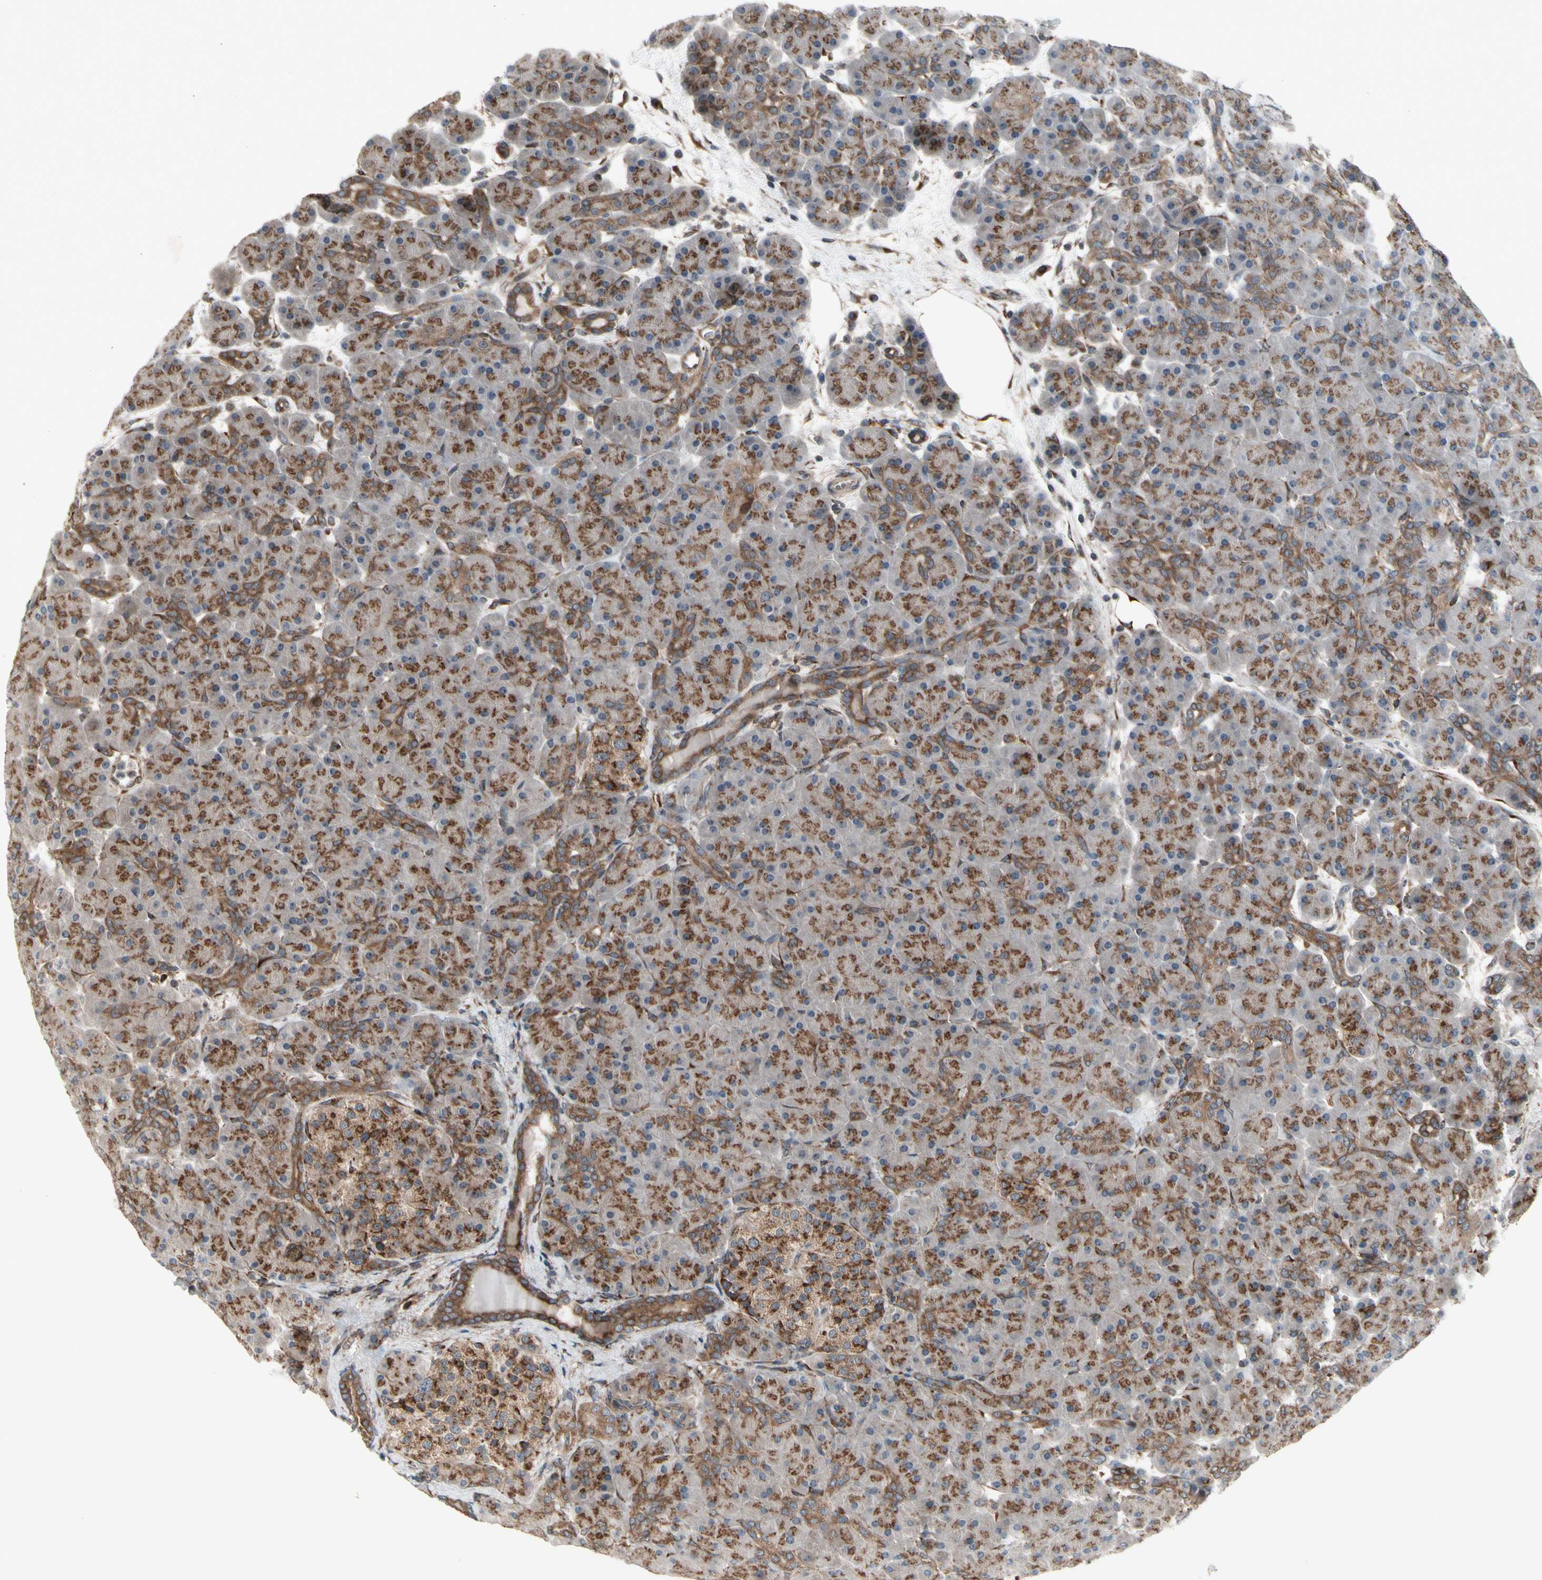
{"staining": {"intensity": "strong", "quantity": ">75%", "location": "cytoplasmic/membranous"}, "tissue": "pancreas", "cell_type": "Exocrine glandular cells", "image_type": "normal", "snomed": [{"axis": "morphology", "description": "Normal tissue, NOS"}, {"axis": "topography", "description": "Pancreas"}], "caption": "Immunohistochemical staining of normal human pancreas shows high levels of strong cytoplasmic/membranous expression in about >75% of exocrine glandular cells.", "gene": "SLC39A9", "patient": {"sex": "male", "age": 66}}